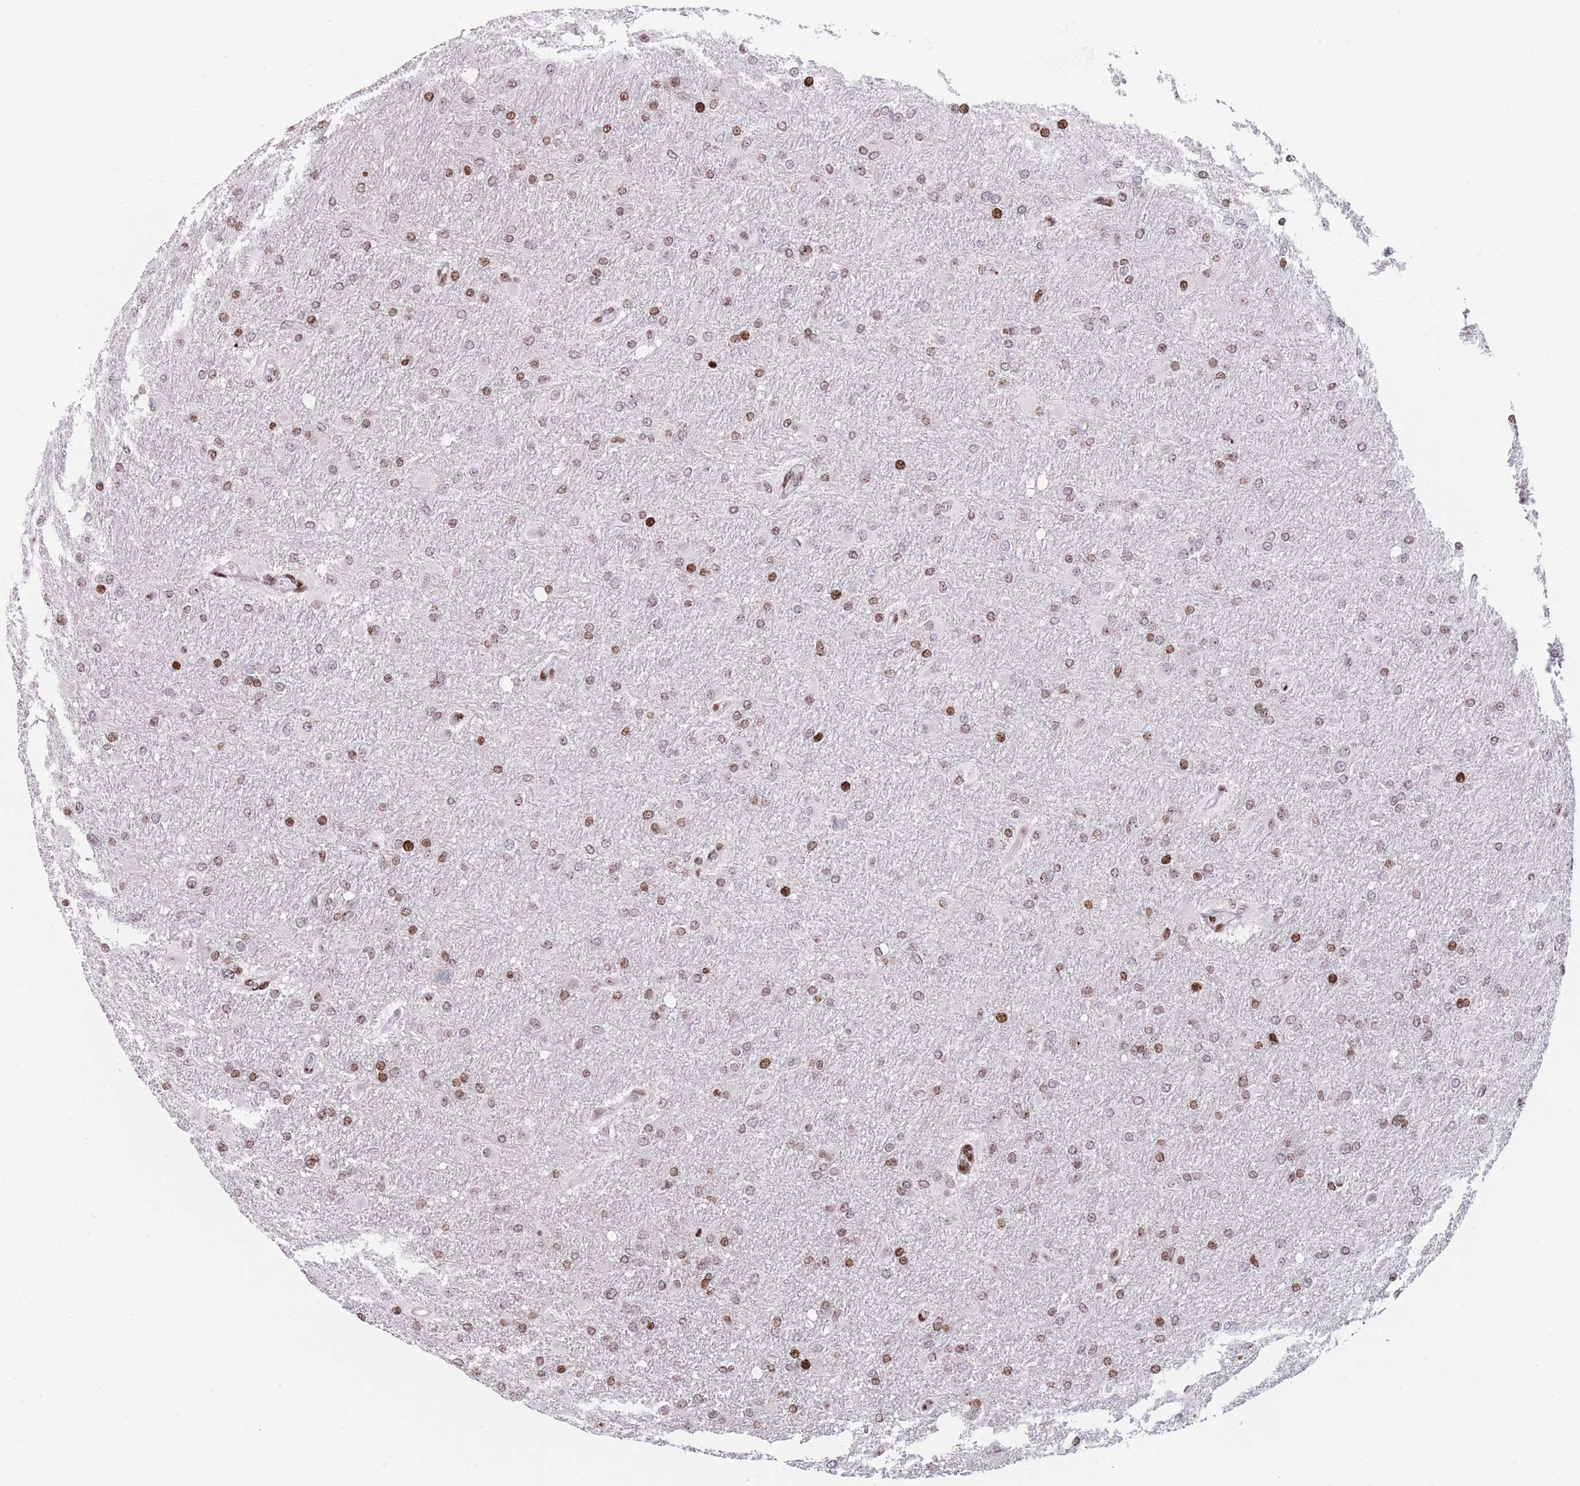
{"staining": {"intensity": "moderate", "quantity": ">75%", "location": "nuclear"}, "tissue": "glioma", "cell_type": "Tumor cells", "image_type": "cancer", "snomed": [{"axis": "morphology", "description": "Glioma, malignant, High grade"}, {"axis": "topography", "description": "Cerebral cortex"}], "caption": "Tumor cells display medium levels of moderate nuclear expression in approximately >75% of cells in glioma.", "gene": "AK9", "patient": {"sex": "female", "age": 36}}